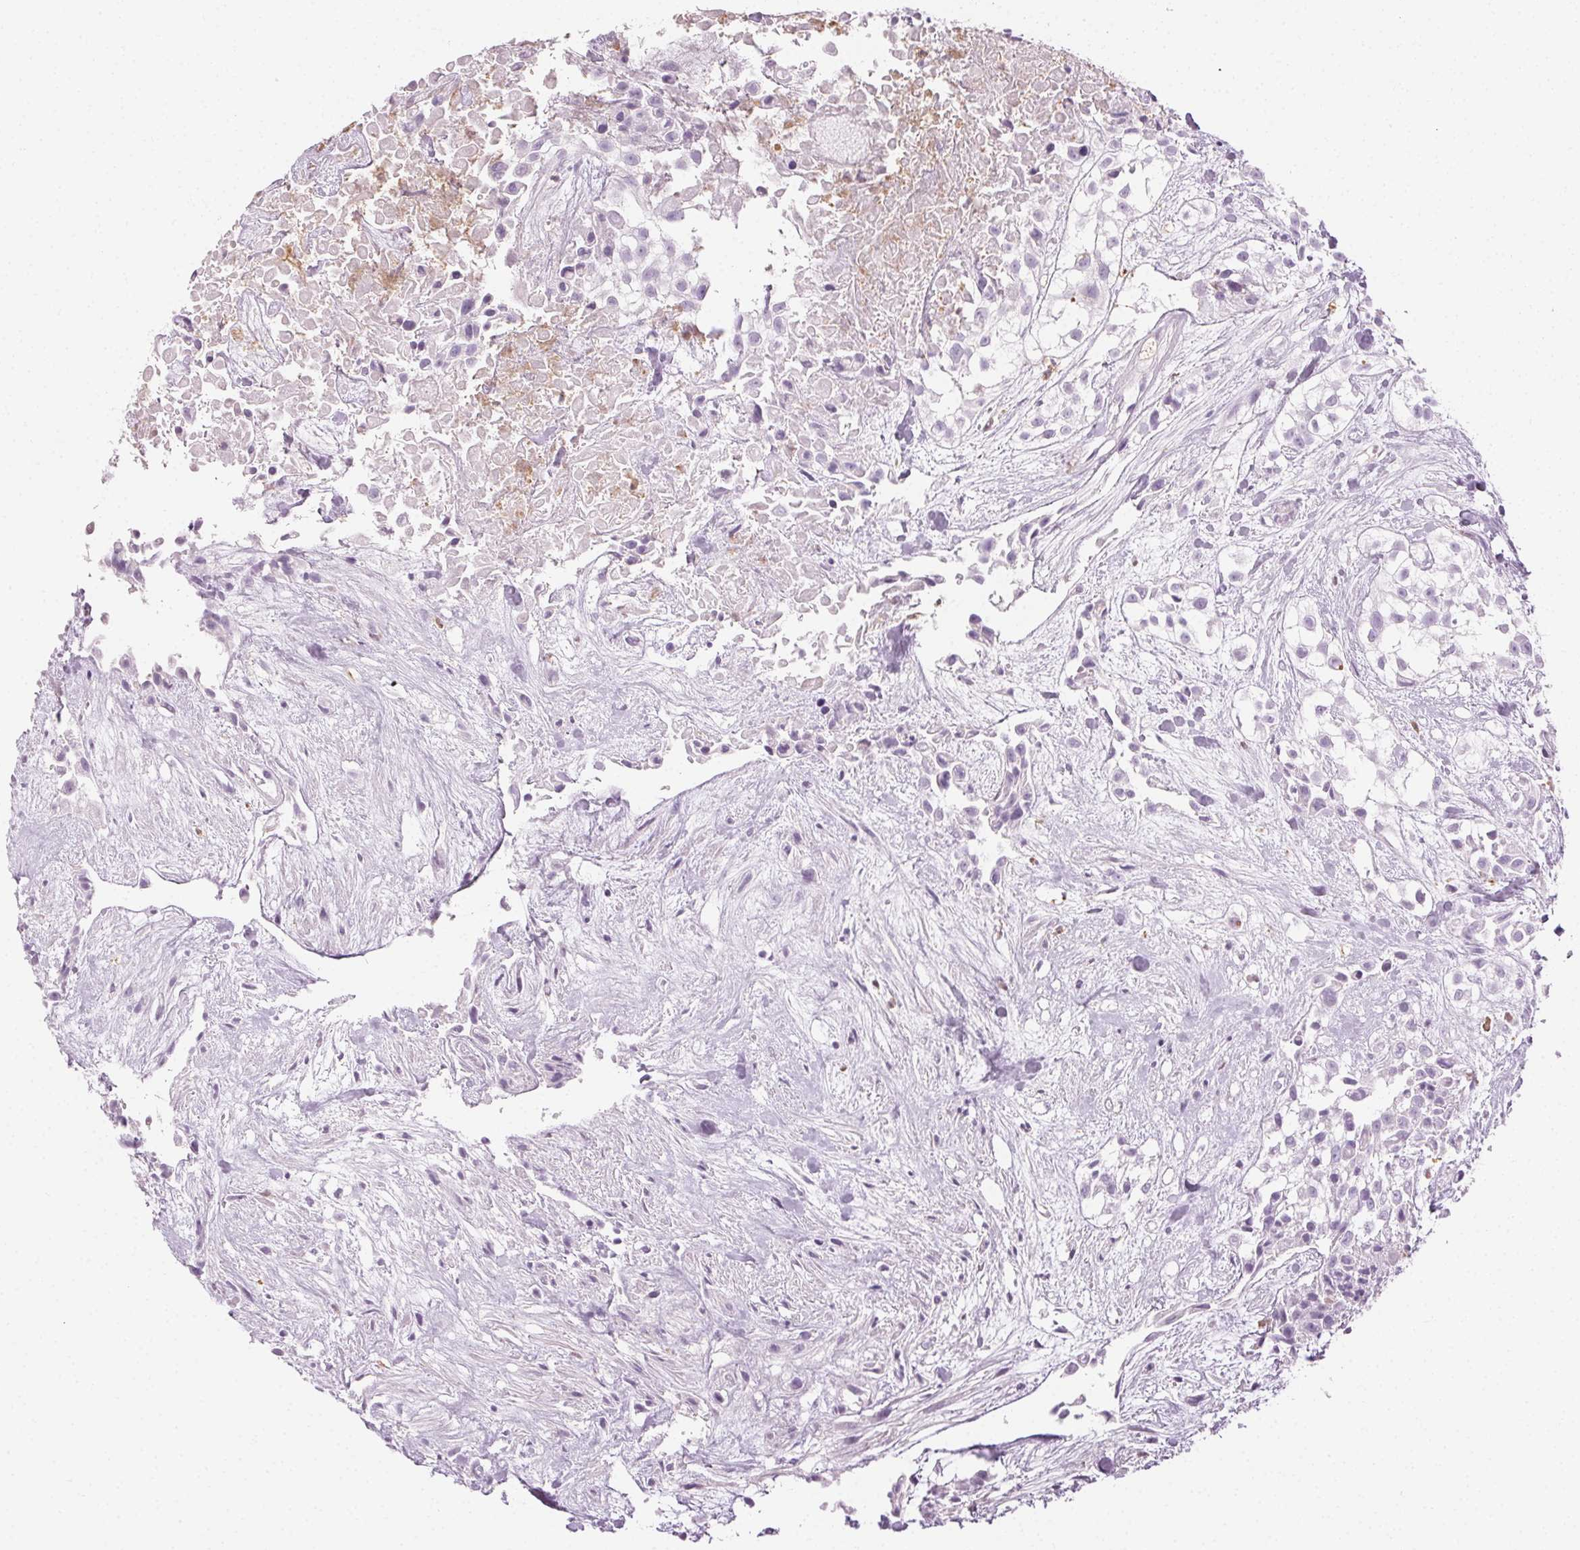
{"staining": {"intensity": "negative", "quantity": "none", "location": "none"}, "tissue": "urothelial cancer", "cell_type": "Tumor cells", "image_type": "cancer", "snomed": [{"axis": "morphology", "description": "Urothelial carcinoma, High grade"}, {"axis": "topography", "description": "Urinary bladder"}], "caption": "Protein analysis of high-grade urothelial carcinoma shows no significant expression in tumor cells. The staining is performed using DAB (3,3'-diaminobenzidine) brown chromogen with nuclei counter-stained in using hematoxylin.", "gene": "MPO", "patient": {"sex": "male", "age": 56}}